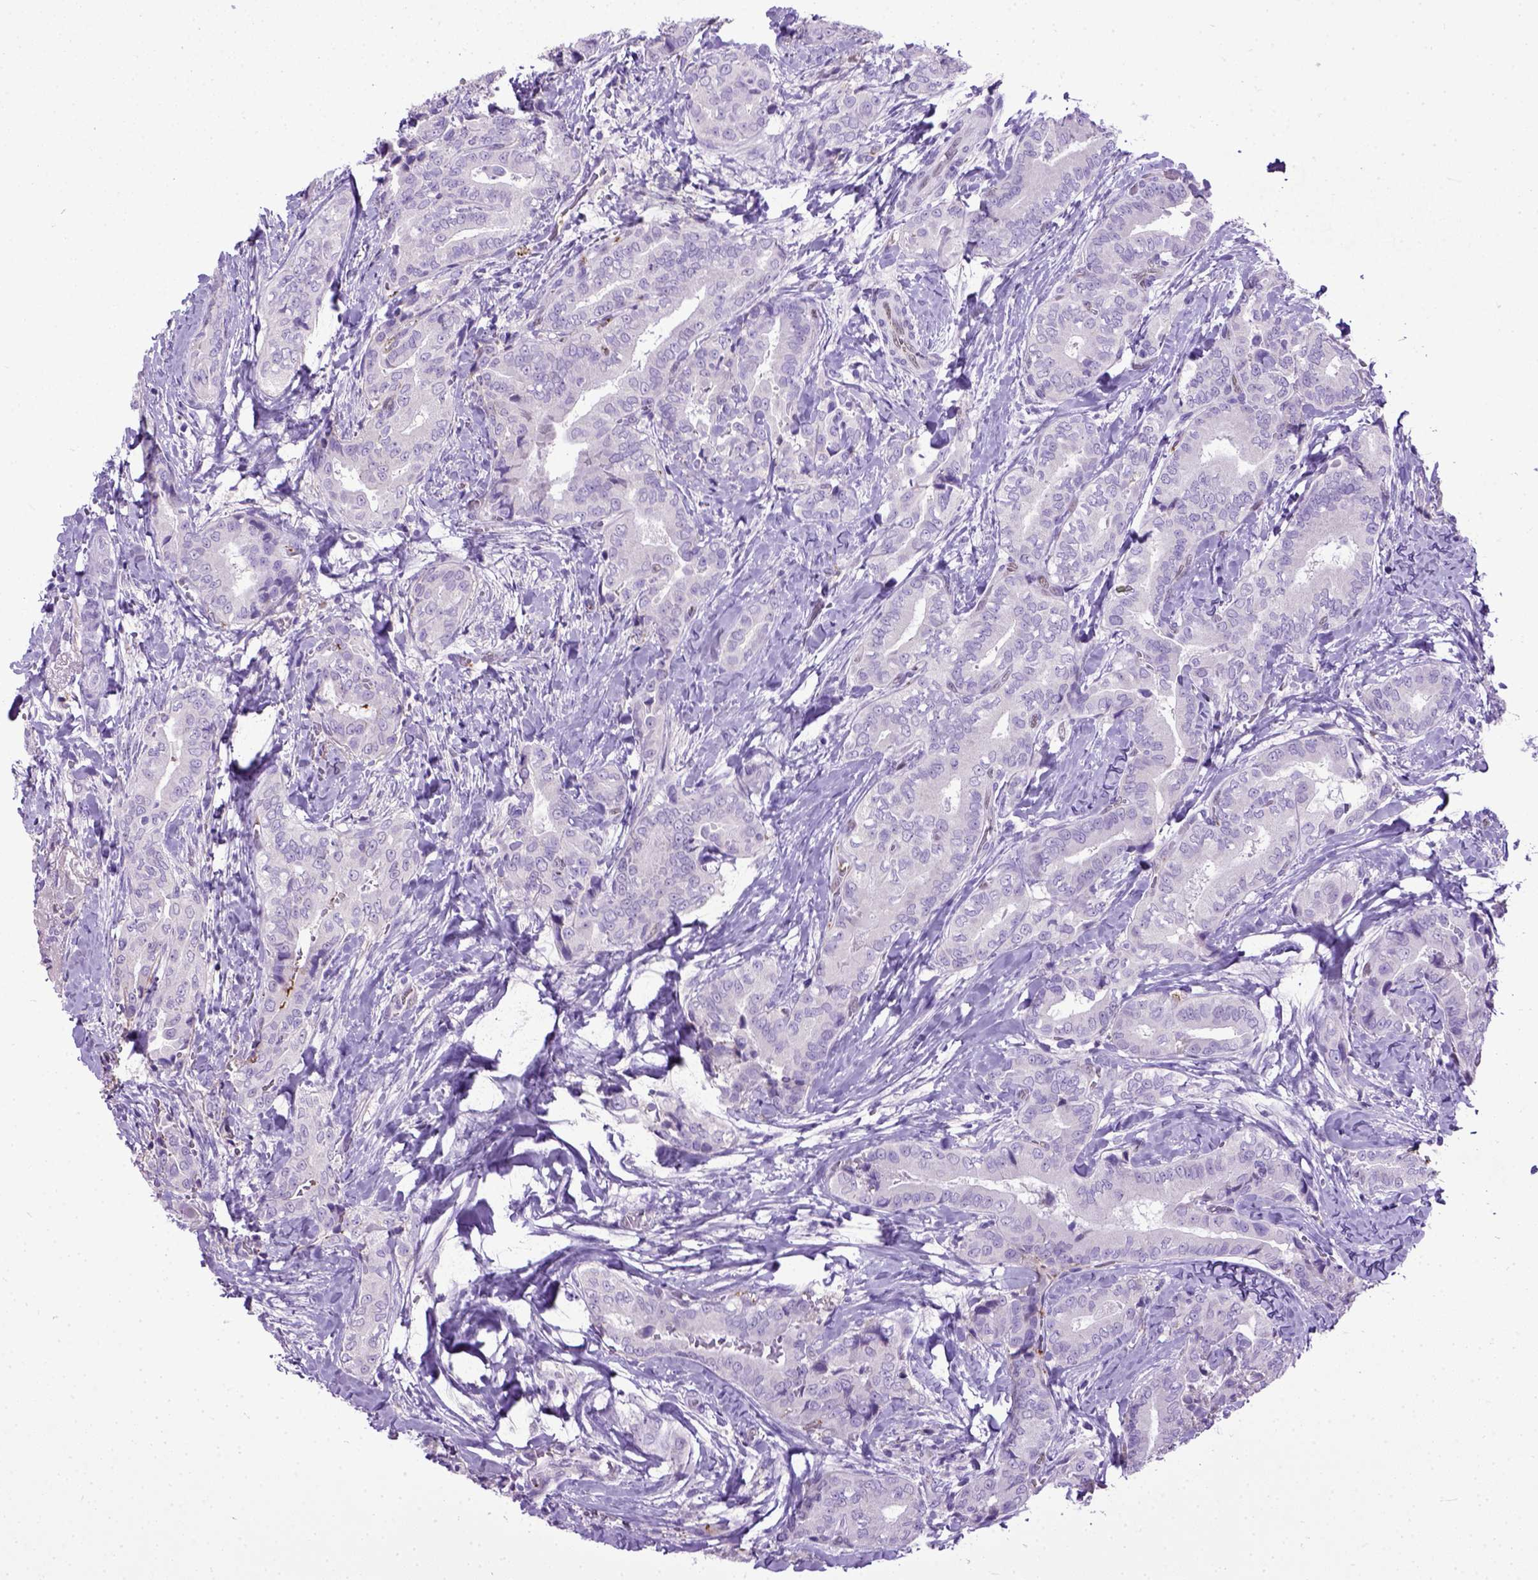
{"staining": {"intensity": "negative", "quantity": "none", "location": "none"}, "tissue": "thyroid cancer", "cell_type": "Tumor cells", "image_type": "cancer", "snomed": [{"axis": "morphology", "description": "Papillary adenocarcinoma, NOS"}, {"axis": "topography", "description": "Thyroid gland"}], "caption": "High magnification brightfield microscopy of thyroid cancer (papillary adenocarcinoma) stained with DAB (brown) and counterstained with hematoxylin (blue): tumor cells show no significant positivity. The staining is performed using DAB (3,3'-diaminobenzidine) brown chromogen with nuclei counter-stained in using hematoxylin.", "gene": "ADAMTS8", "patient": {"sex": "male", "age": 61}}